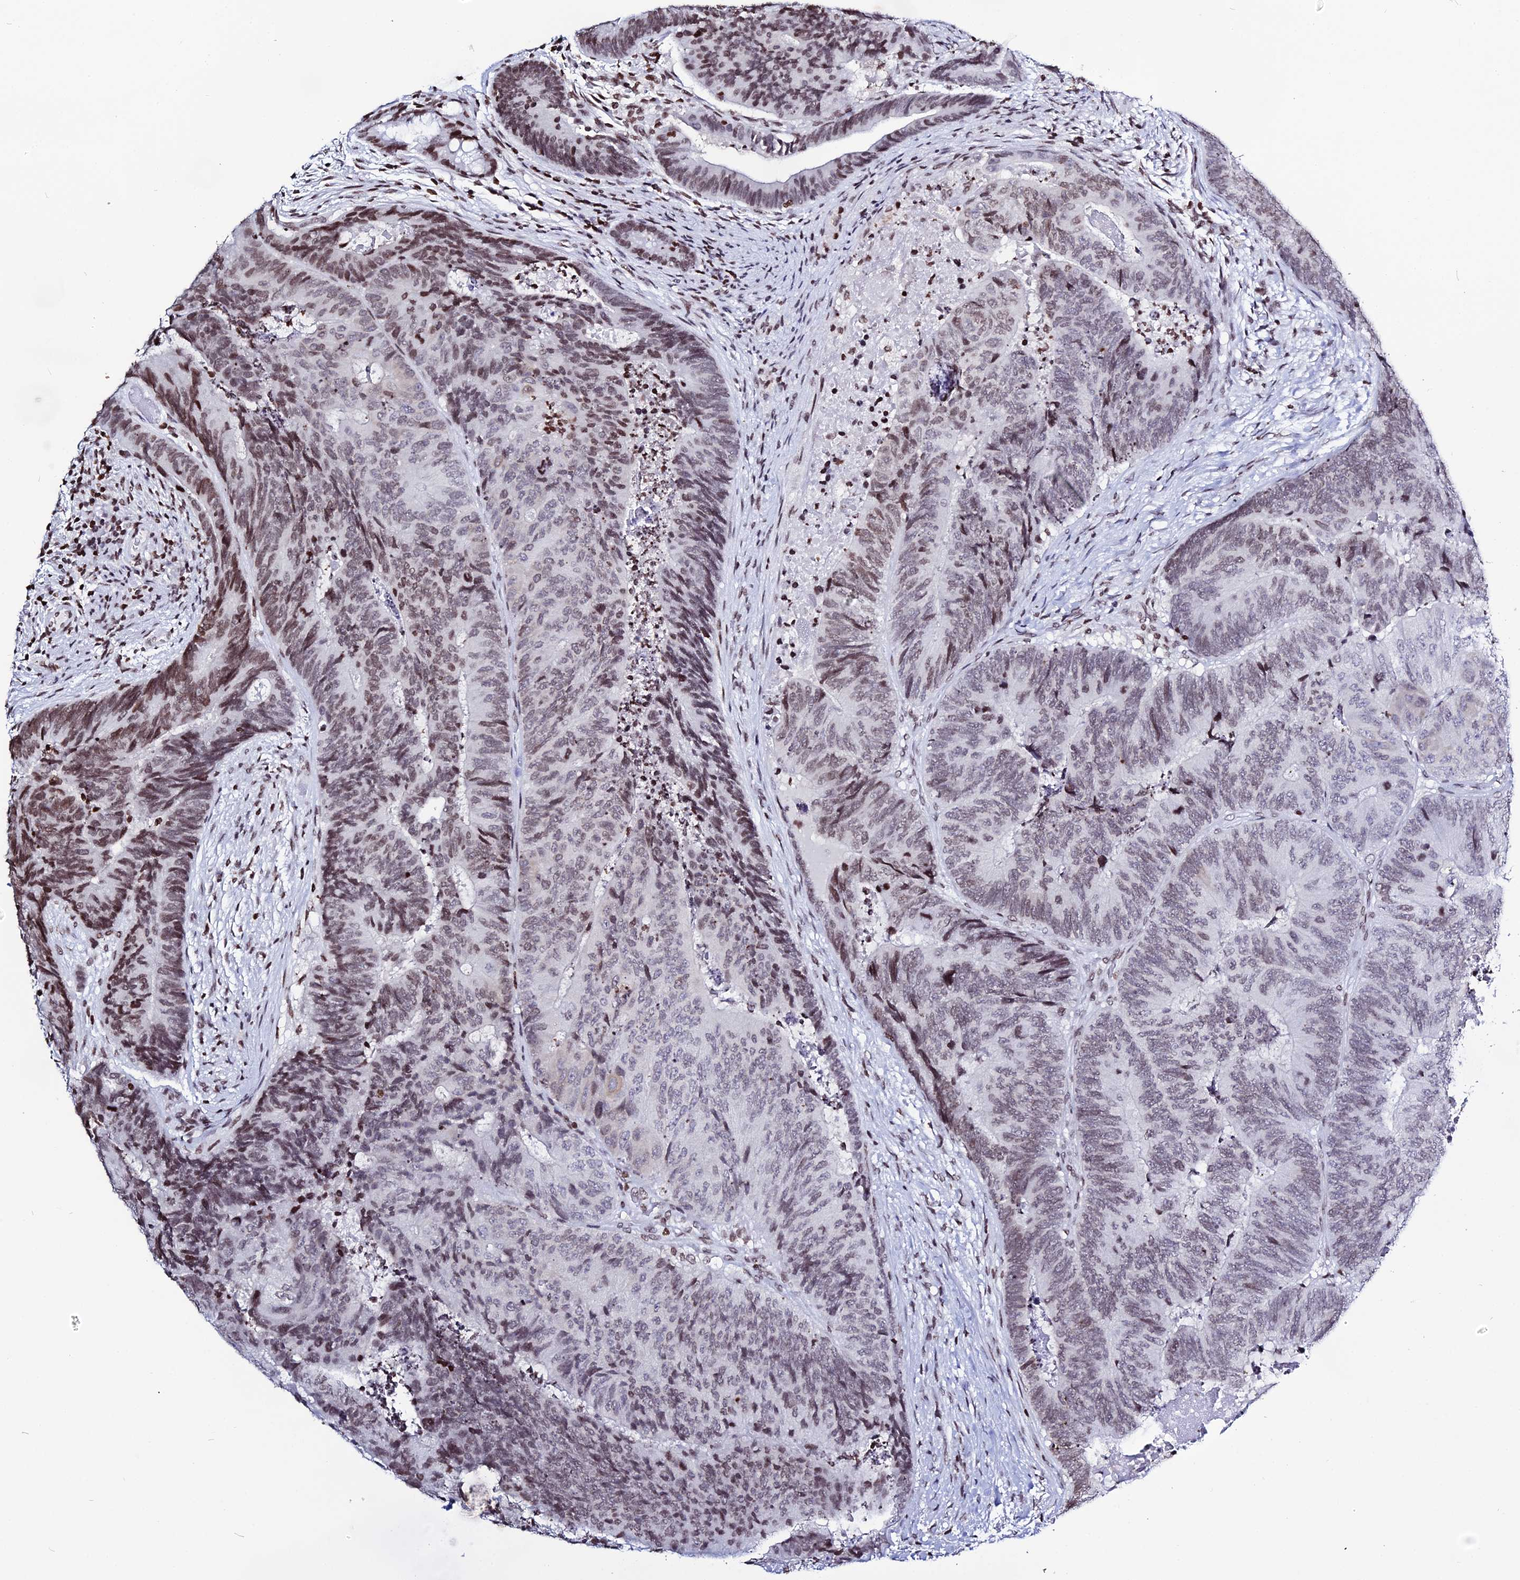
{"staining": {"intensity": "moderate", "quantity": ">75%", "location": "nuclear"}, "tissue": "colorectal cancer", "cell_type": "Tumor cells", "image_type": "cancer", "snomed": [{"axis": "morphology", "description": "Adenocarcinoma, NOS"}, {"axis": "topography", "description": "Colon"}], "caption": "This is an image of immunohistochemistry staining of adenocarcinoma (colorectal), which shows moderate positivity in the nuclear of tumor cells.", "gene": "MACROH2A2", "patient": {"sex": "female", "age": 67}}